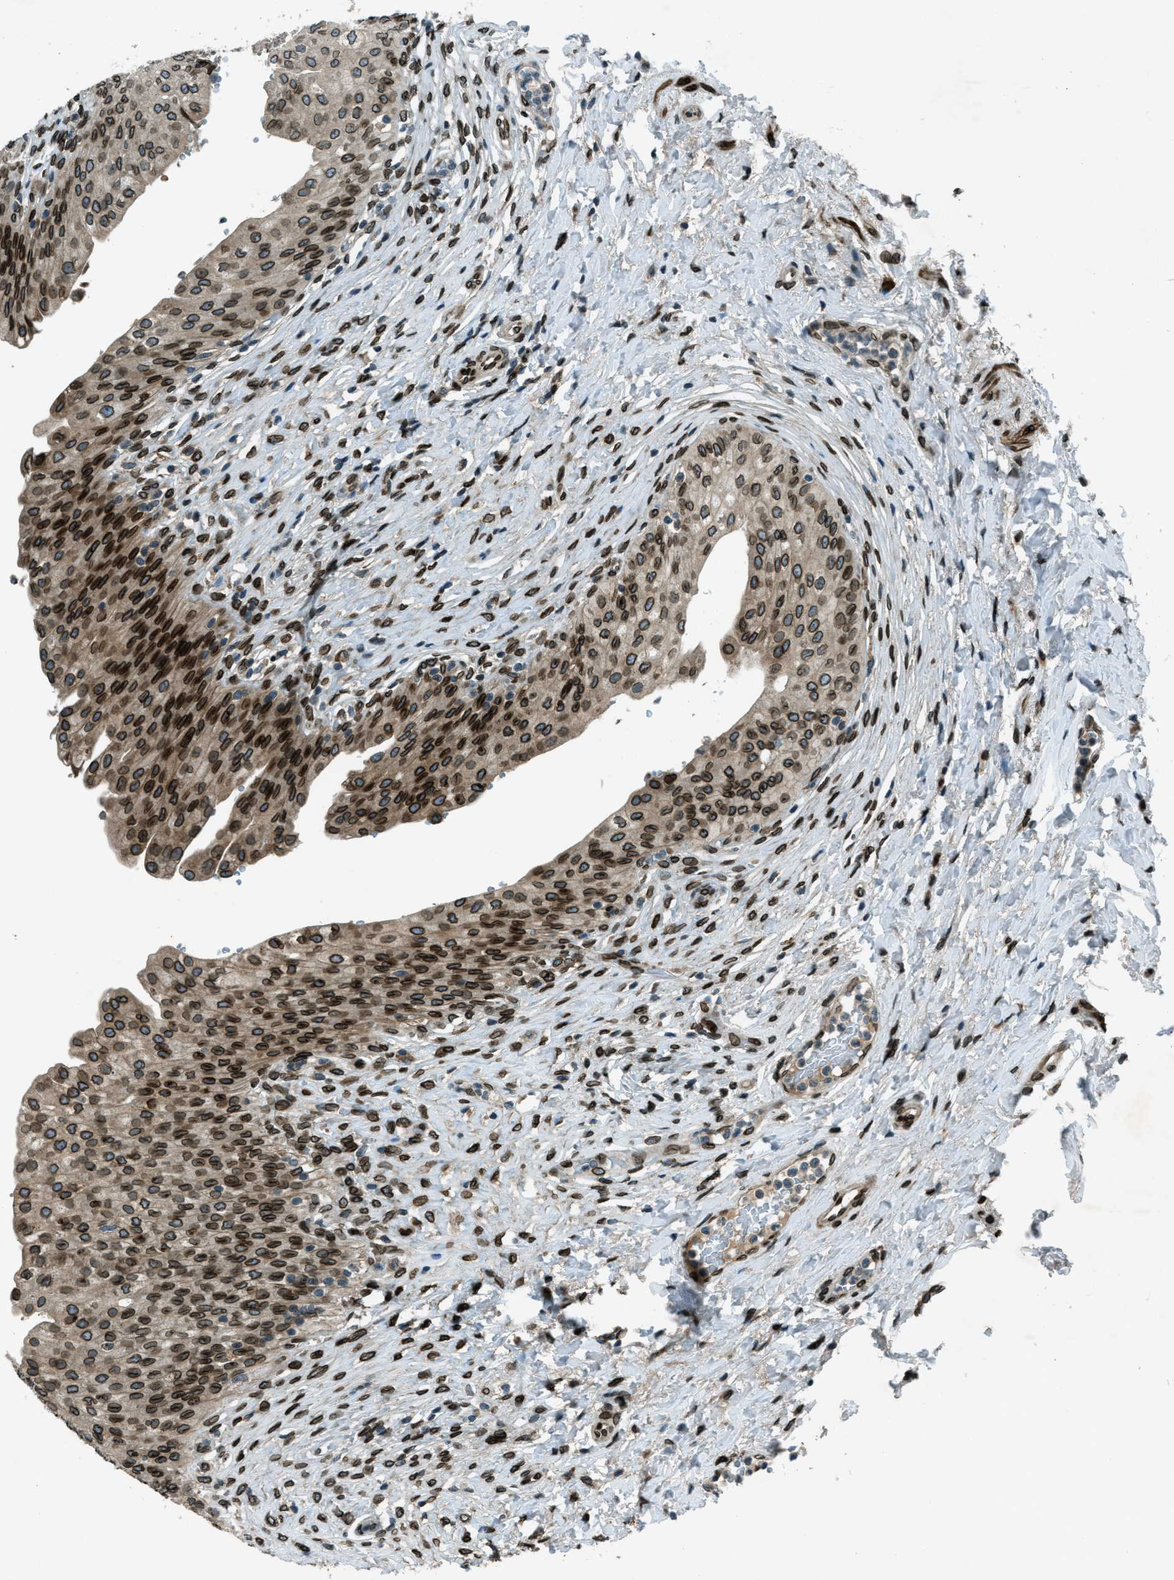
{"staining": {"intensity": "strong", "quantity": ">75%", "location": "cytoplasmic/membranous,nuclear"}, "tissue": "urinary bladder", "cell_type": "Urothelial cells", "image_type": "normal", "snomed": [{"axis": "morphology", "description": "Urothelial carcinoma, High grade"}, {"axis": "topography", "description": "Urinary bladder"}], "caption": "Protein analysis of normal urinary bladder demonstrates strong cytoplasmic/membranous,nuclear expression in approximately >75% of urothelial cells.", "gene": "LEMD2", "patient": {"sex": "male", "age": 46}}